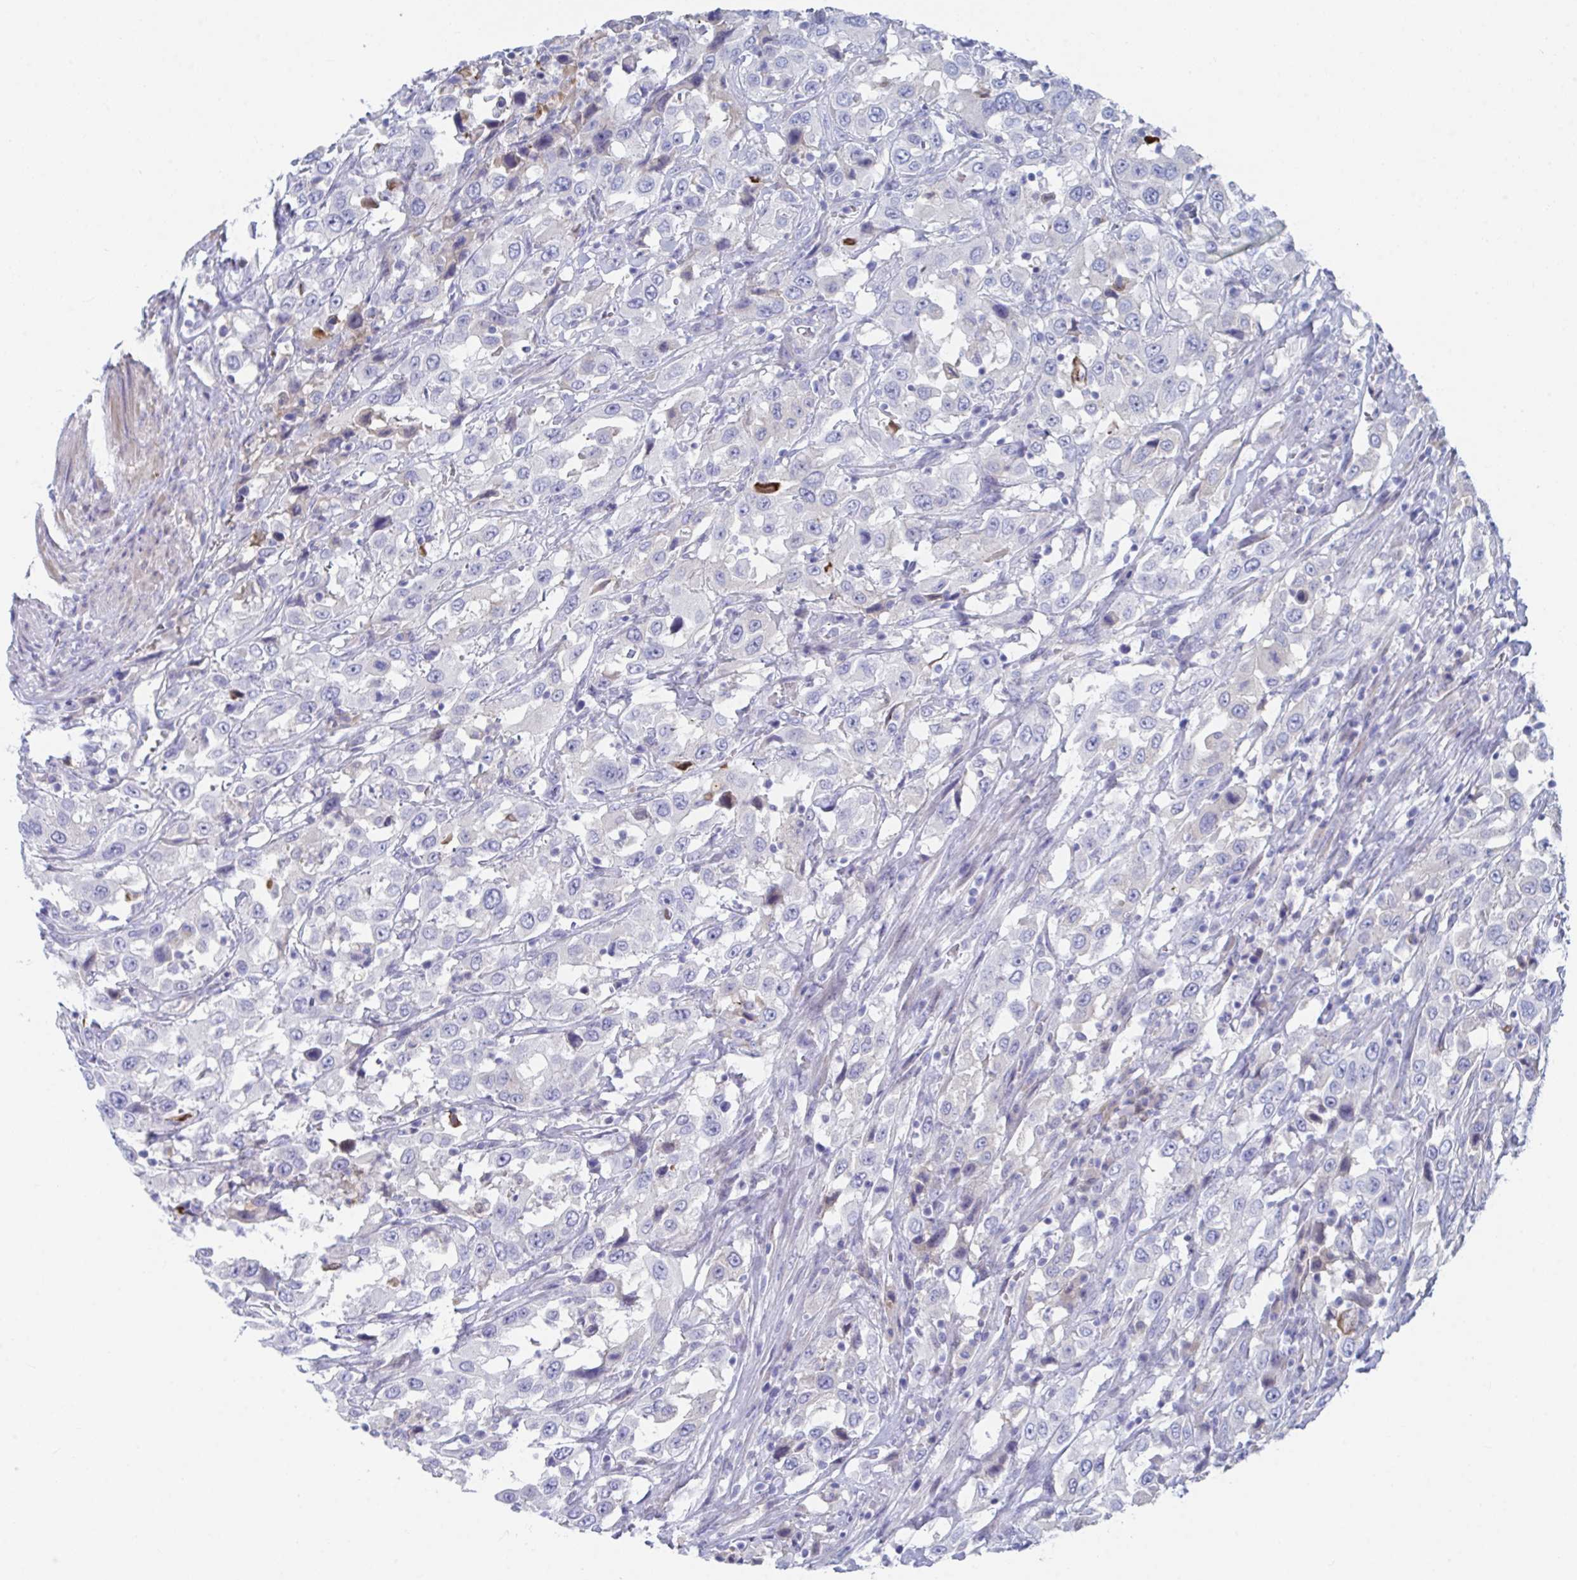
{"staining": {"intensity": "negative", "quantity": "none", "location": "none"}, "tissue": "urothelial cancer", "cell_type": "Tumor cells", "image_type": "cancer", "snomed": [{"axis": "morphology", "description": "Urothelial carcinoma, High grade"}, {"axis": "topography", "description": "Urinary bladder"}], "caption": "There is no significant positivity in tumor cells of urothelial carcinoma (high-grade).", "gene": "TNFAIP6", "patient": {"sex": "male", "age": 61}}